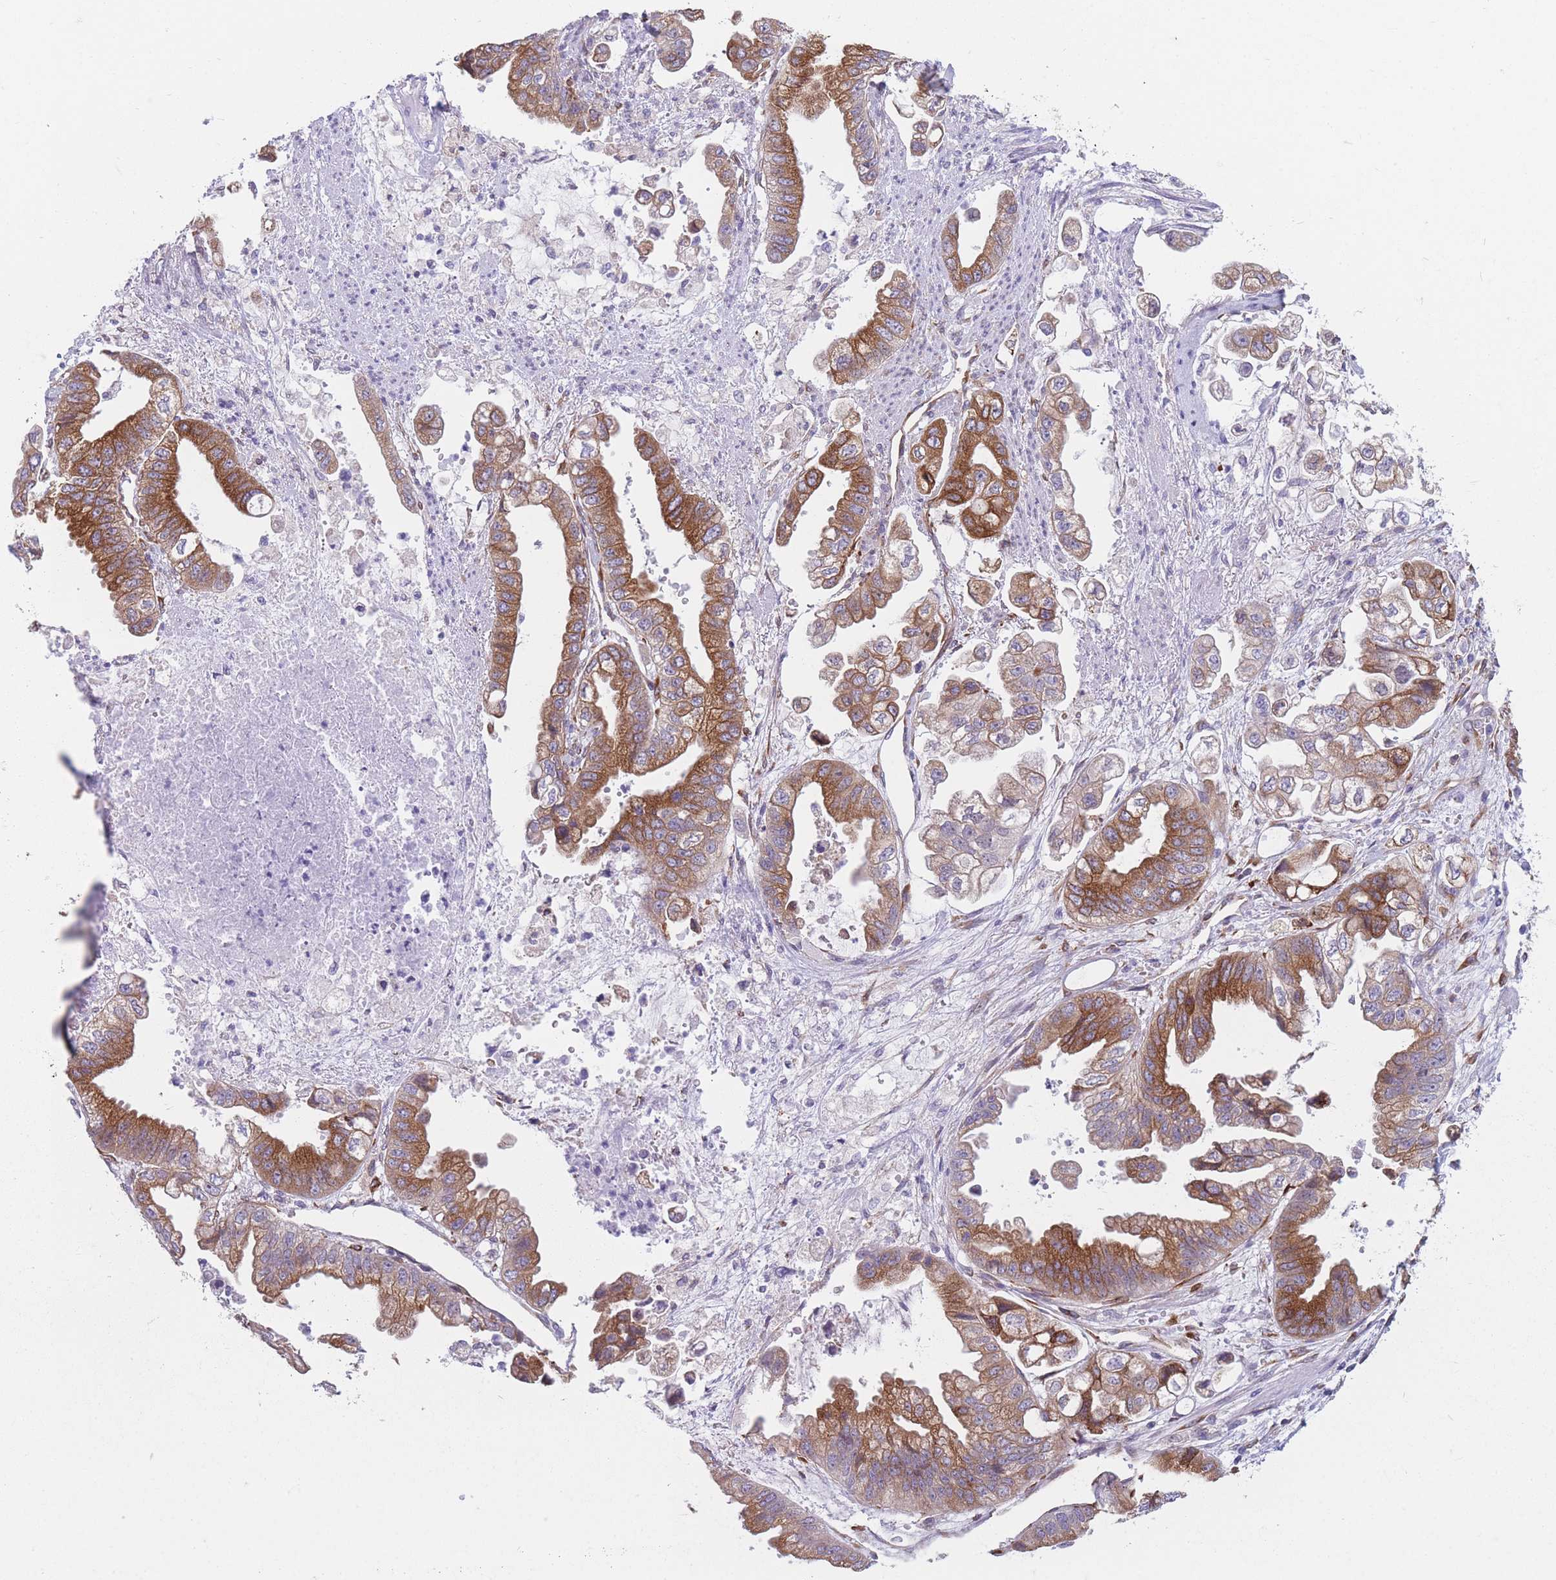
{"staining": {"intensity": "moderate", "quantity": ">75%", "location": "cytoplasmic/membranous"}, "tissue": "stomach cancer", "cell_type": "Tumor cells", "image_type": "cancer", "snomed": [{"axis": "morphology", "description": "Adenocarcinoma, NOS"}, {"axis": "topography", "description": "Stomach"}], "caption": "This is an image of immunohistochemistry staining of stomach cancer (adenocarcinoma), which shows moderate positivity in the cytoplasmic/membranous of tumor cells.", "gene": "AK9", "patient": {"sex": "male", "age": 62}}